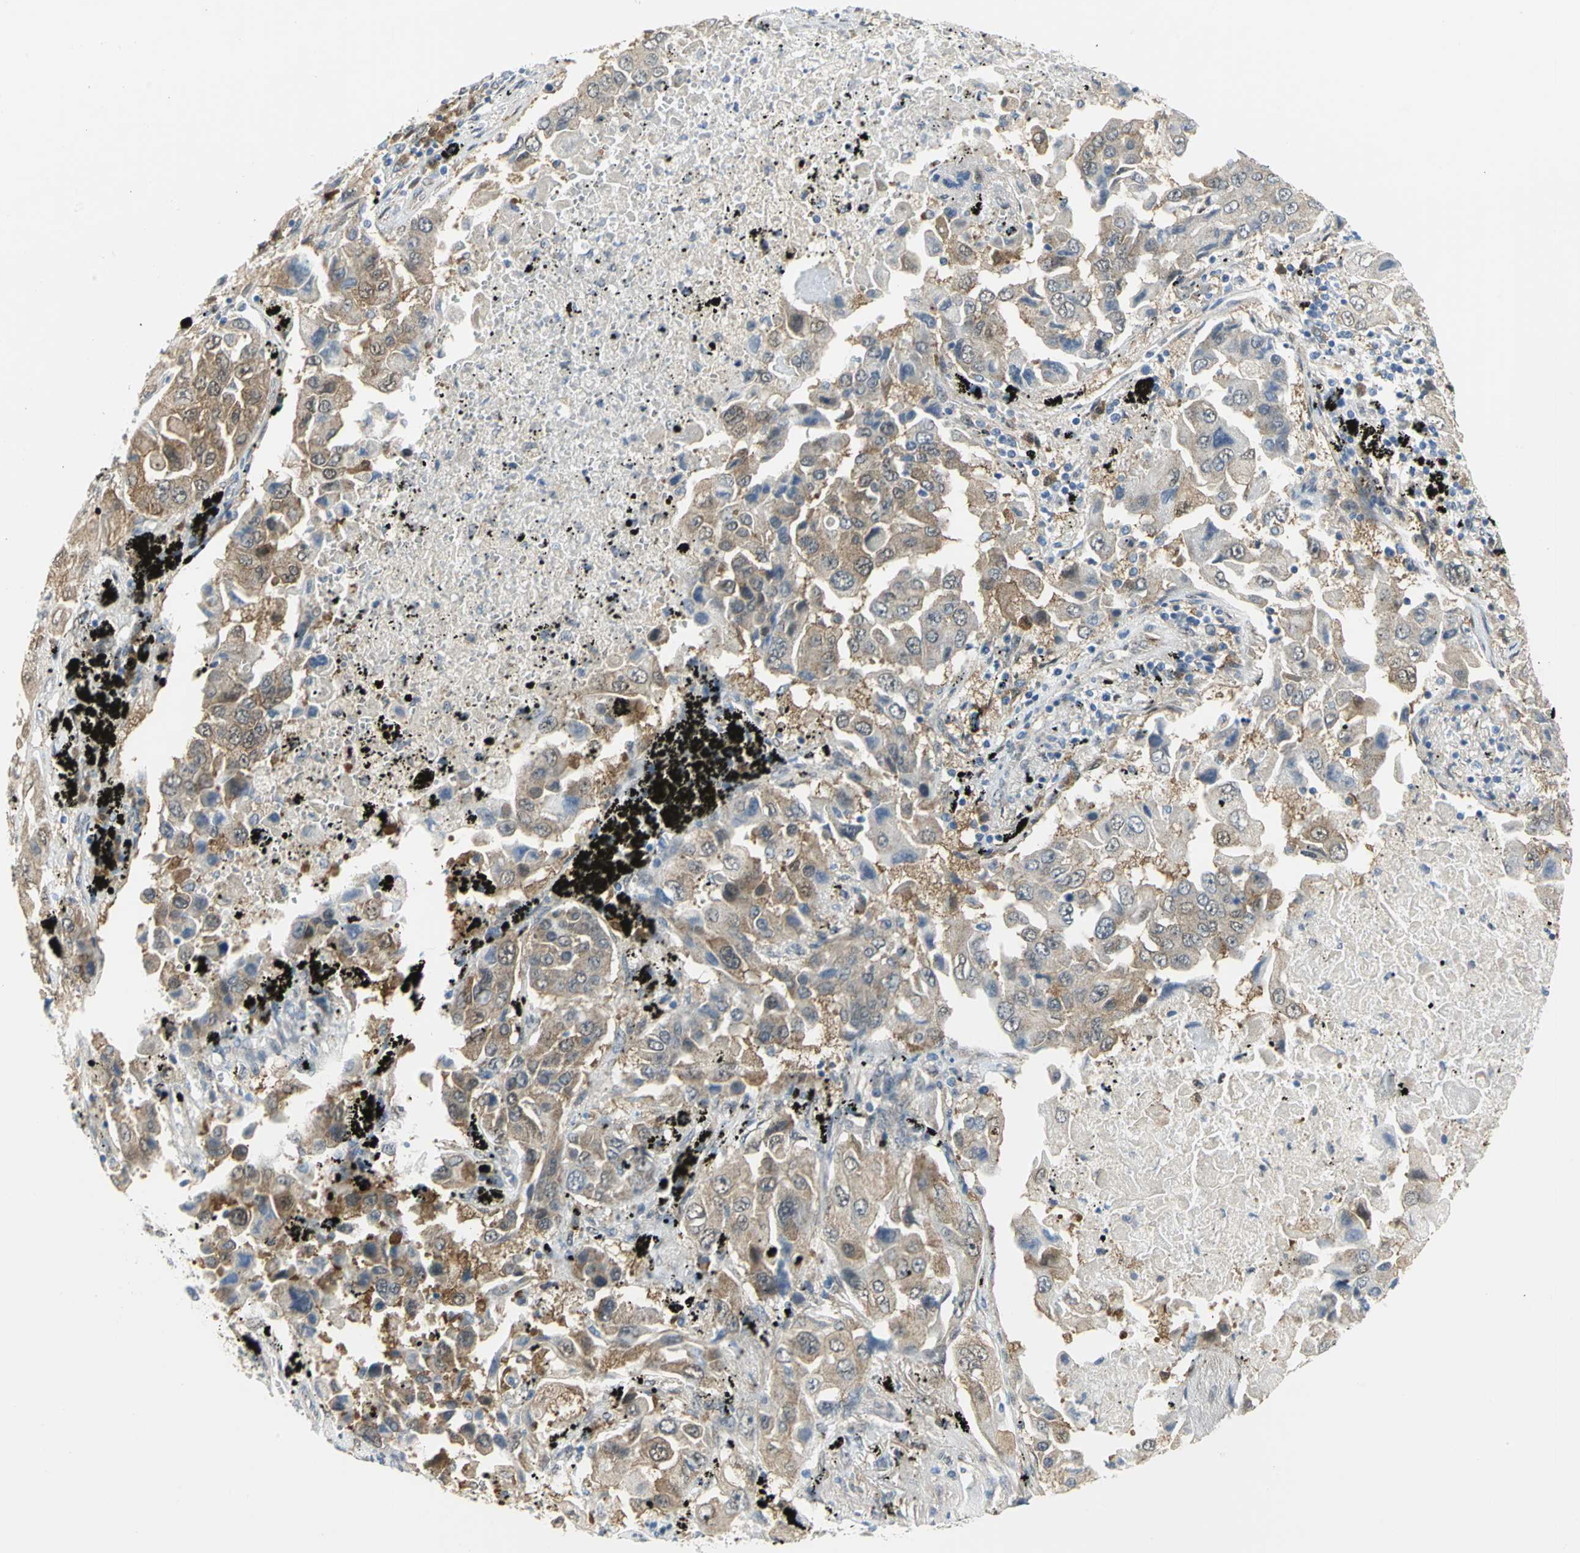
{"staining": {"intensity": "weak", "quantity": "25%-75%", "location": "cytoplasmic/membranous"}, "tissue": "lung cancer", "cell_type": "Tumor cells", "image_type": "cancer", "snomed": [{"axis": "morphology", "description": "Adenocarcinoma, NOS"}, {"axis": "topography", "description": "Lung"}], "caption": "Lung cancer tissue demonstrates weak cytoplasmic/membranous expression in about 25%-75% of tumor cells, visualized by immunohistochemistry. (Stains: DAB (3,3'-diaminobenzidine) in brown, nuclei in blue, Microscopy: brightfield microscopy at high magnification).", "gene": "PGM3", "patient": {"sex": "female", "age": 65}}